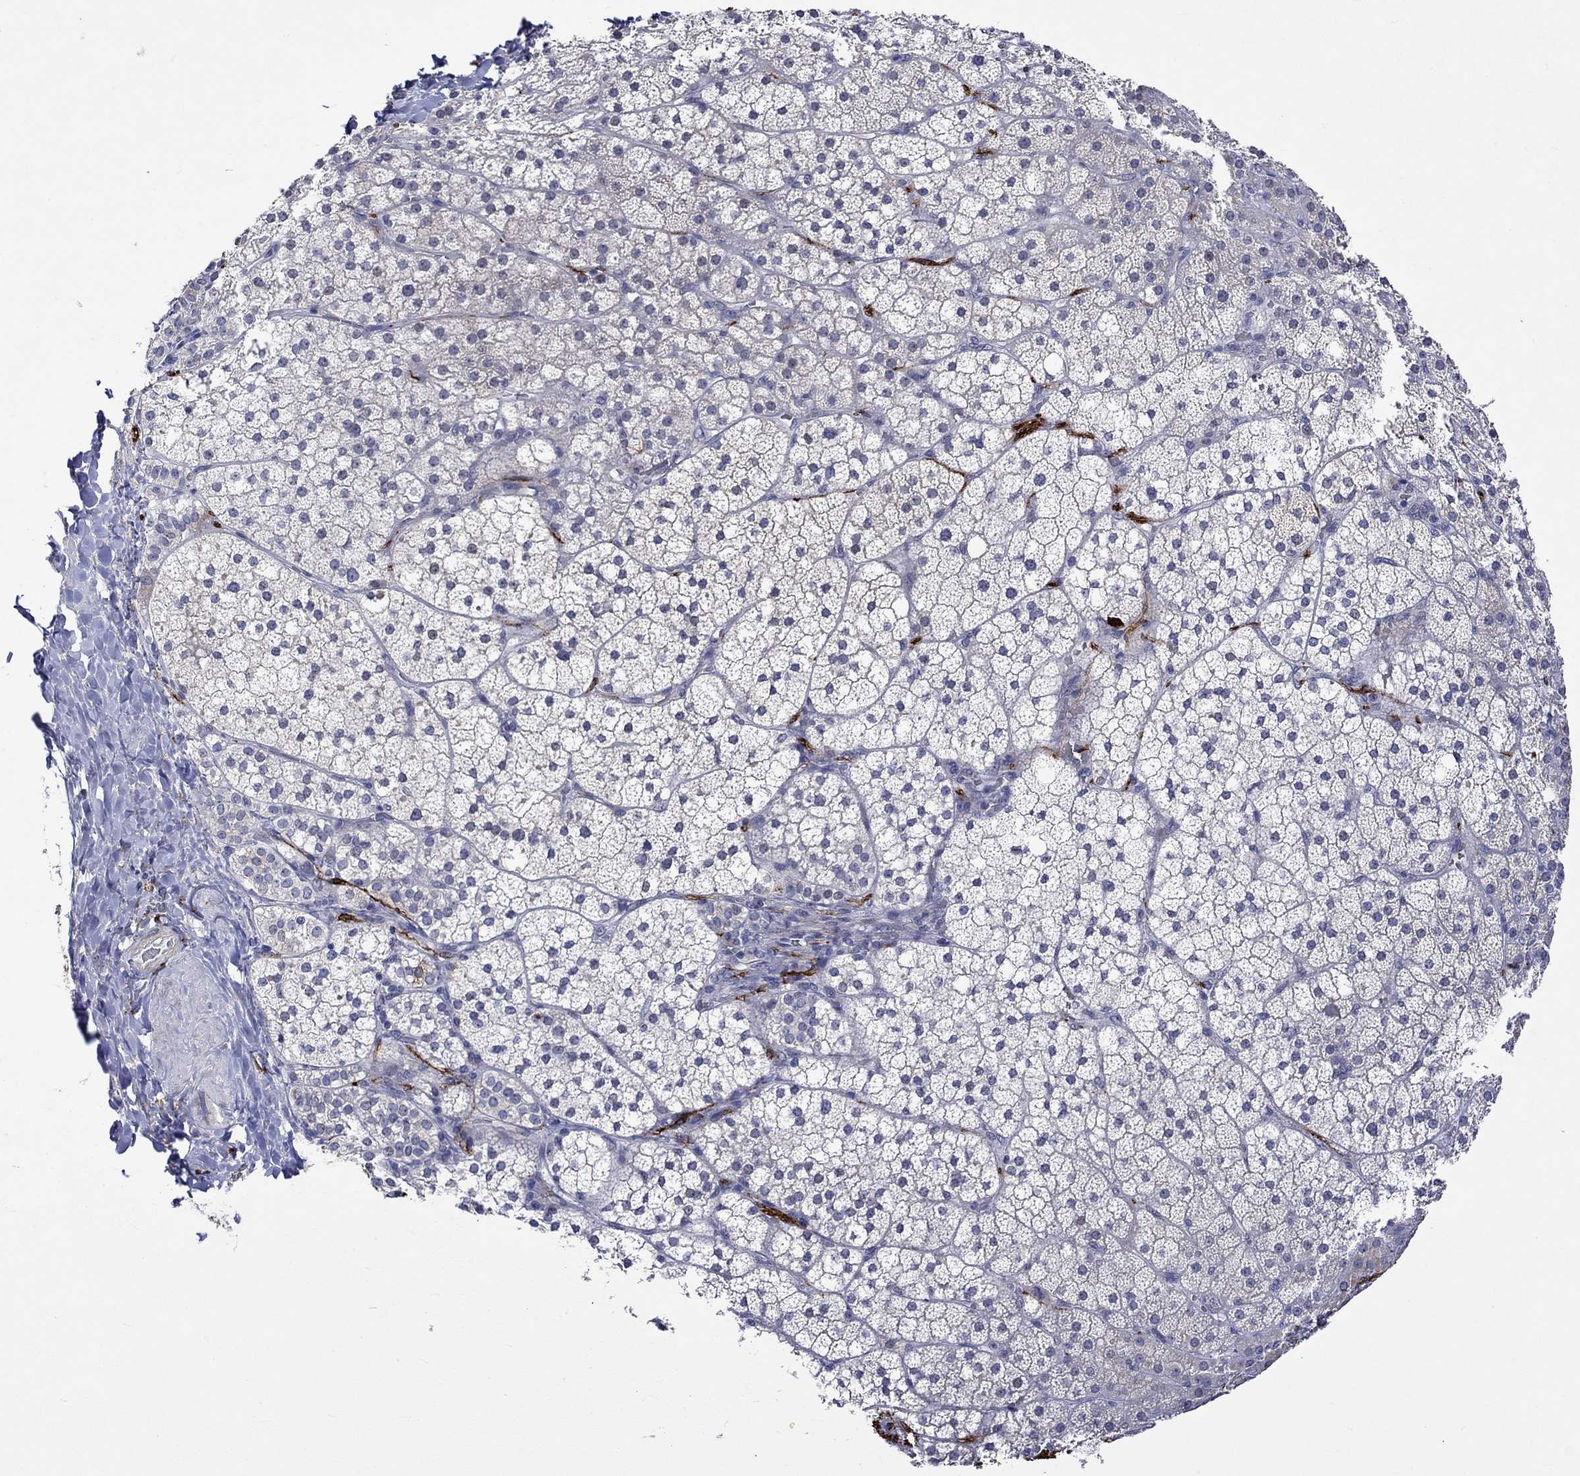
{"staining": {"intensity": "weak", "quantity": "<25%", "location": "cytoplasmic/membranous"}, "tissue": "adrenal gland", "cell_type": "Glandular cells", "image_type": "normal", "snomed": [{"axis": "morphology", "description": "Normal tissue, NOS"}, {"axis": "topography", "description": "Adrenal gland"}], "caption": "This is an IHC micrograph of normal adrenal gland. There is no staining in glandular cells.", "gene": "CRYAB", "patient": {"sex": "male", "age": 53}}